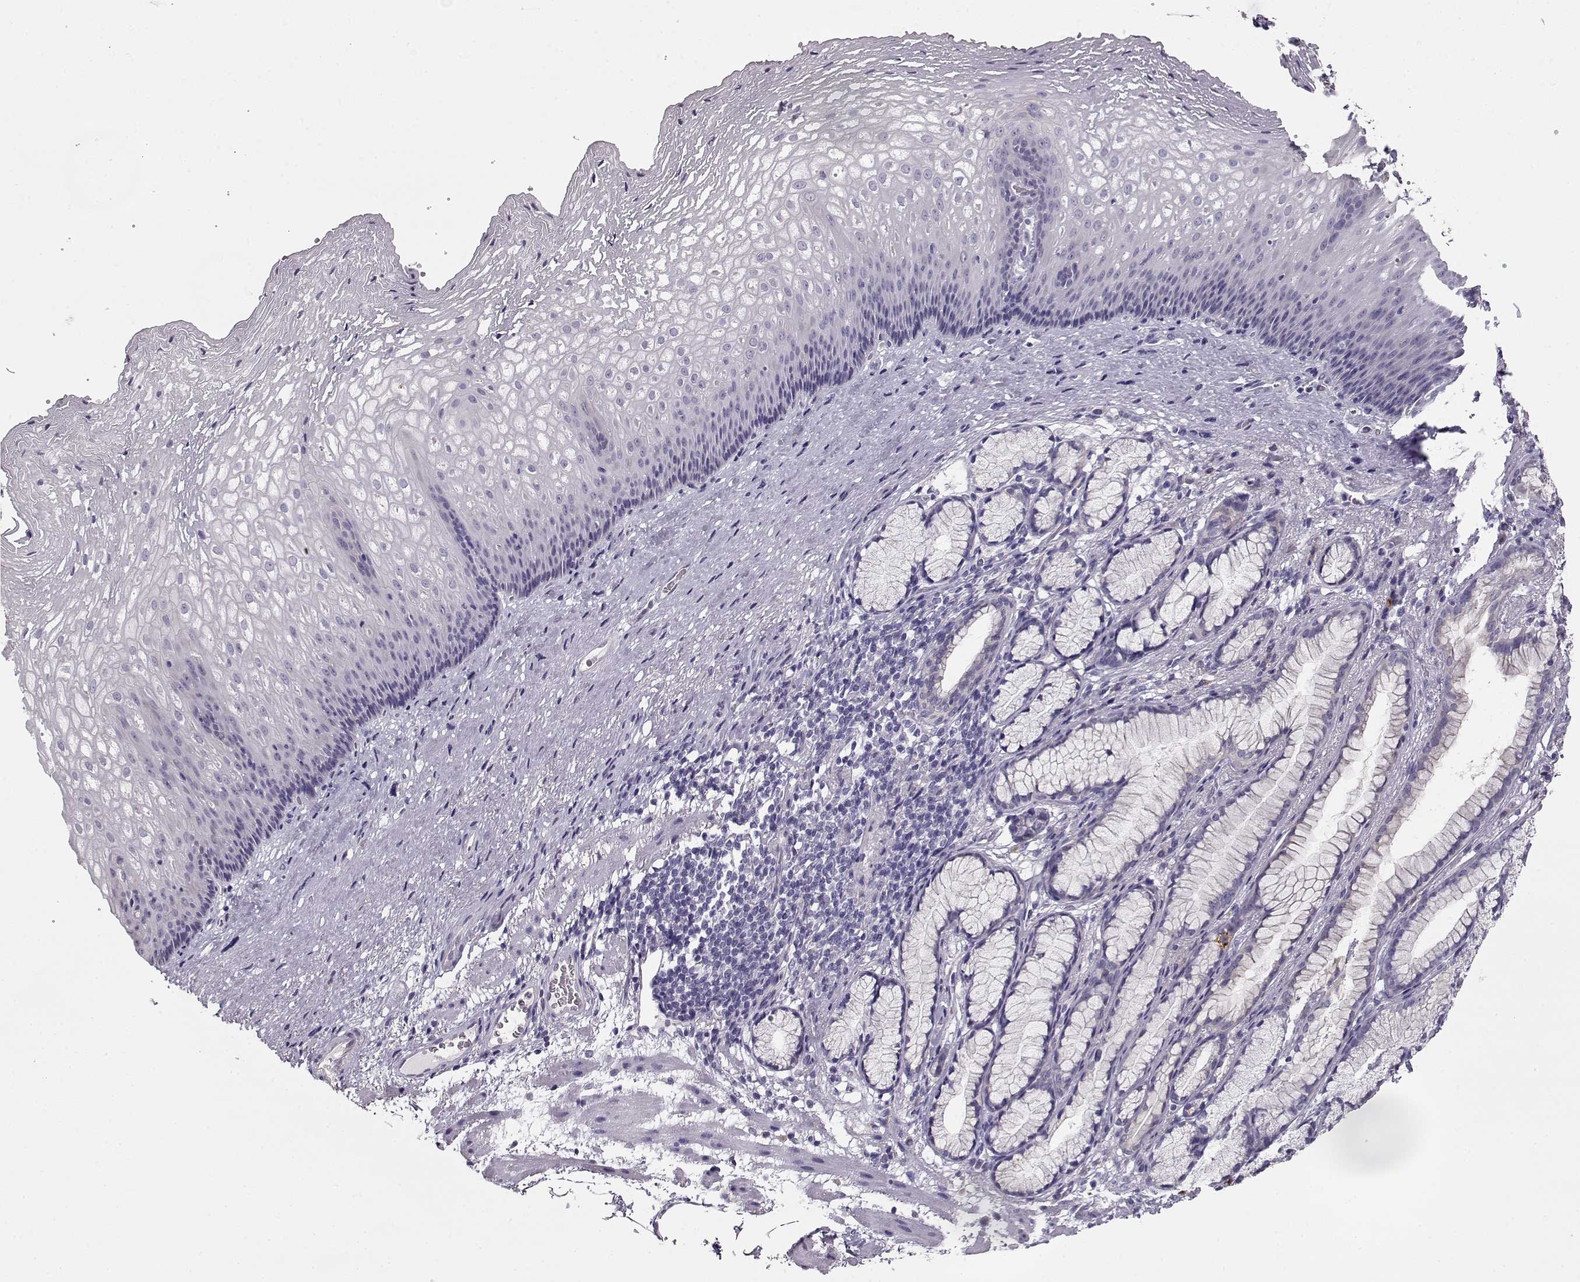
{"staining": {"intensity": "negative", "quantity": "none", "location": "none"}, "tissue": "esophagus", "cell_type": "Squamous epithelial cells", "image_type": "normal", "snomed": [{"axis": "morphology", "description": "Normal tissue, NOS"}, {"axis": "topography", "description": "Esophagus"}], "caption": "IHC photomicrograph of benign human esophagus stained for a protein (brown), which reveals no expression in squamous epithelial cells.", "gene": "GLIPR1L2", "patient": {"sex": "male", "age": 76}}